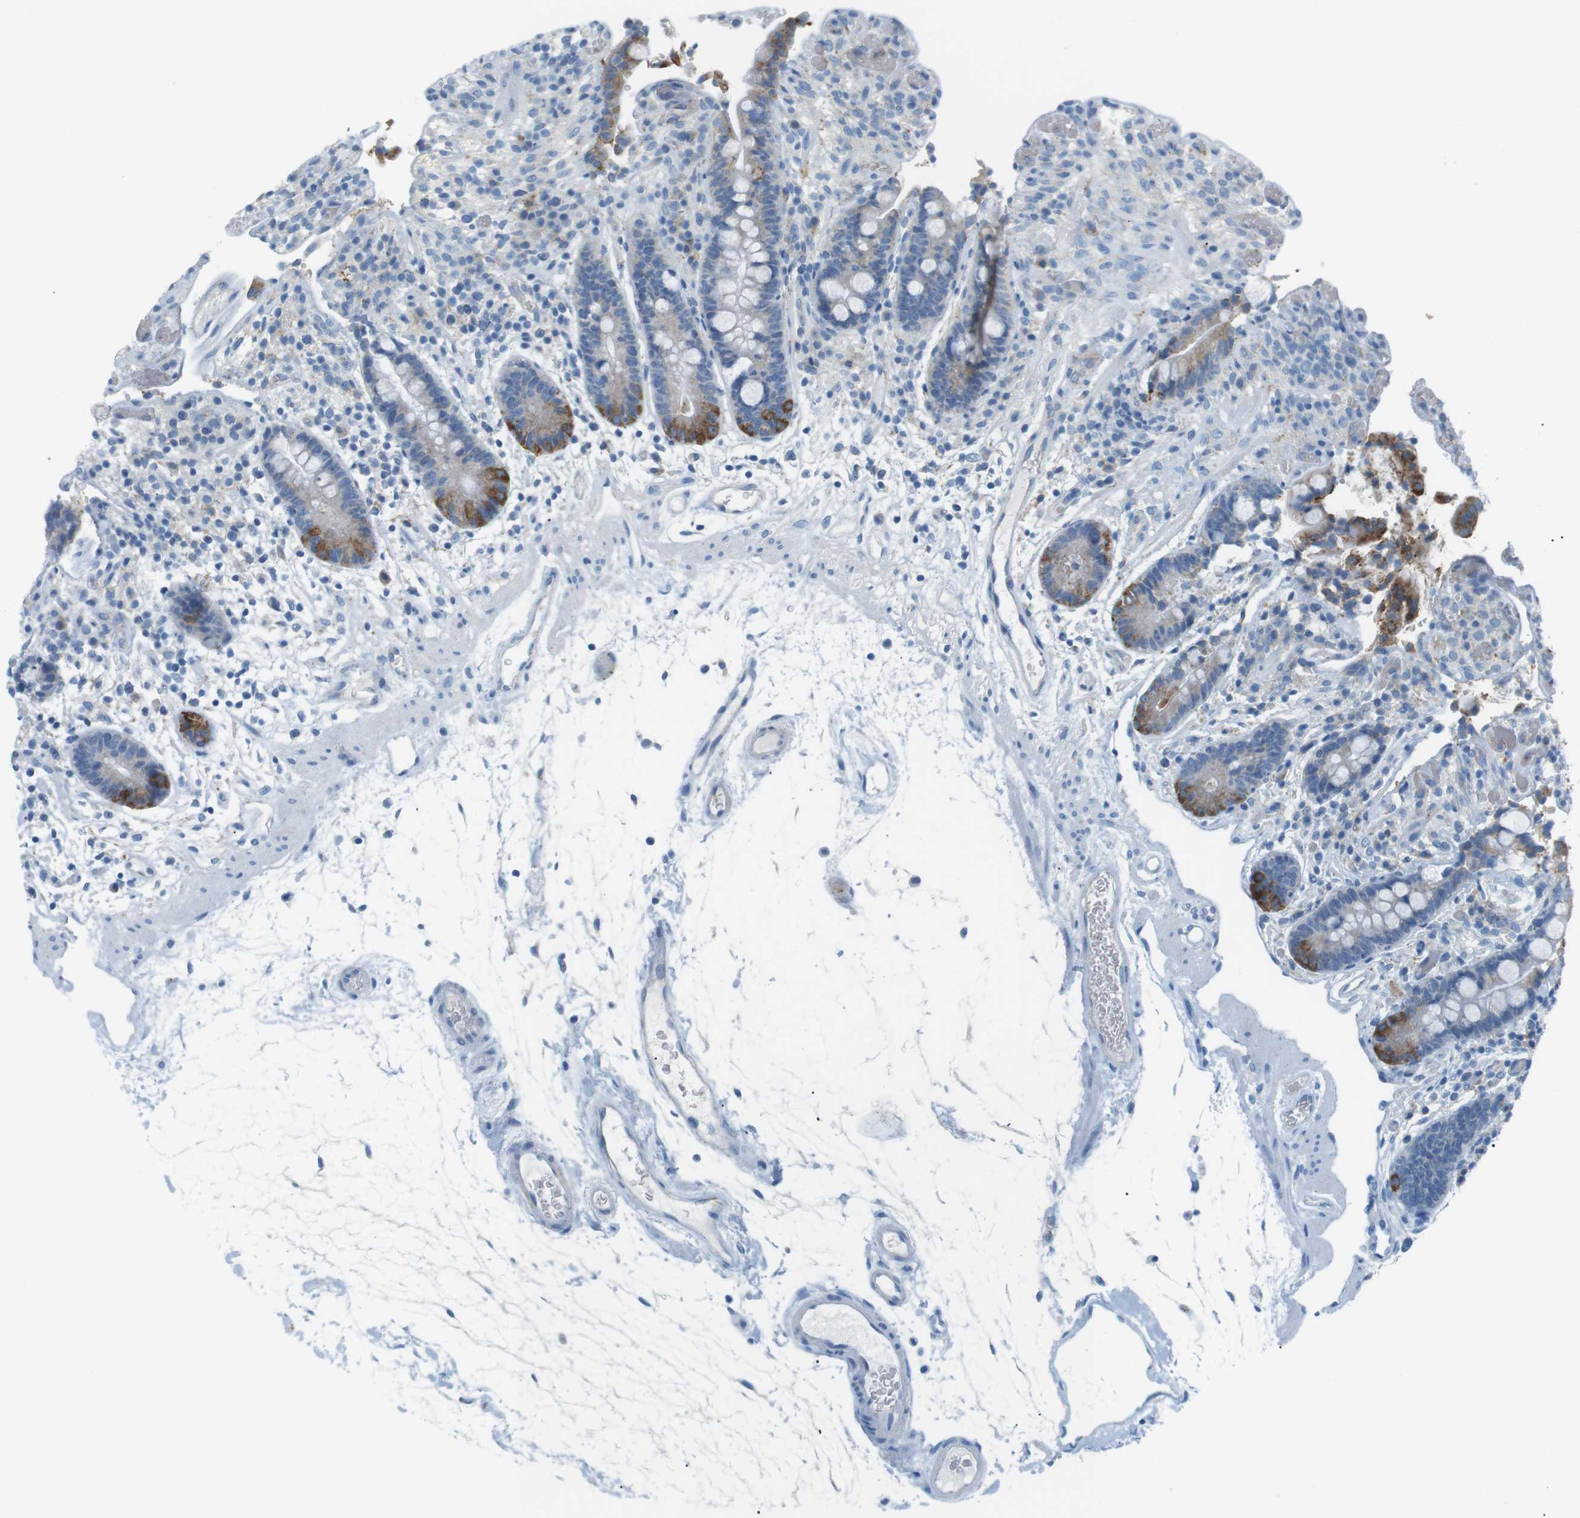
{"staining": {"intensity": "negative", "quantity": "none", "location": "none"}, "tissue": "colon", "cell_type": "Endothelial cells", "image_type": "normal", "snomed": [{"axis": "morphology", "description": "Normal tissue, NOS"}, {"axis": "topography", "description": "Colon"}], "caption": "The histopathology image demonstrates no staining of endothelial cells in normal colon. (DAB (3,3'-diaminobenzidine) immunohistochemistry visualized using brightfield microscopy, high magnification).", "gene": "VAMP1", "patient": {"sex": "male", "age": 73}}